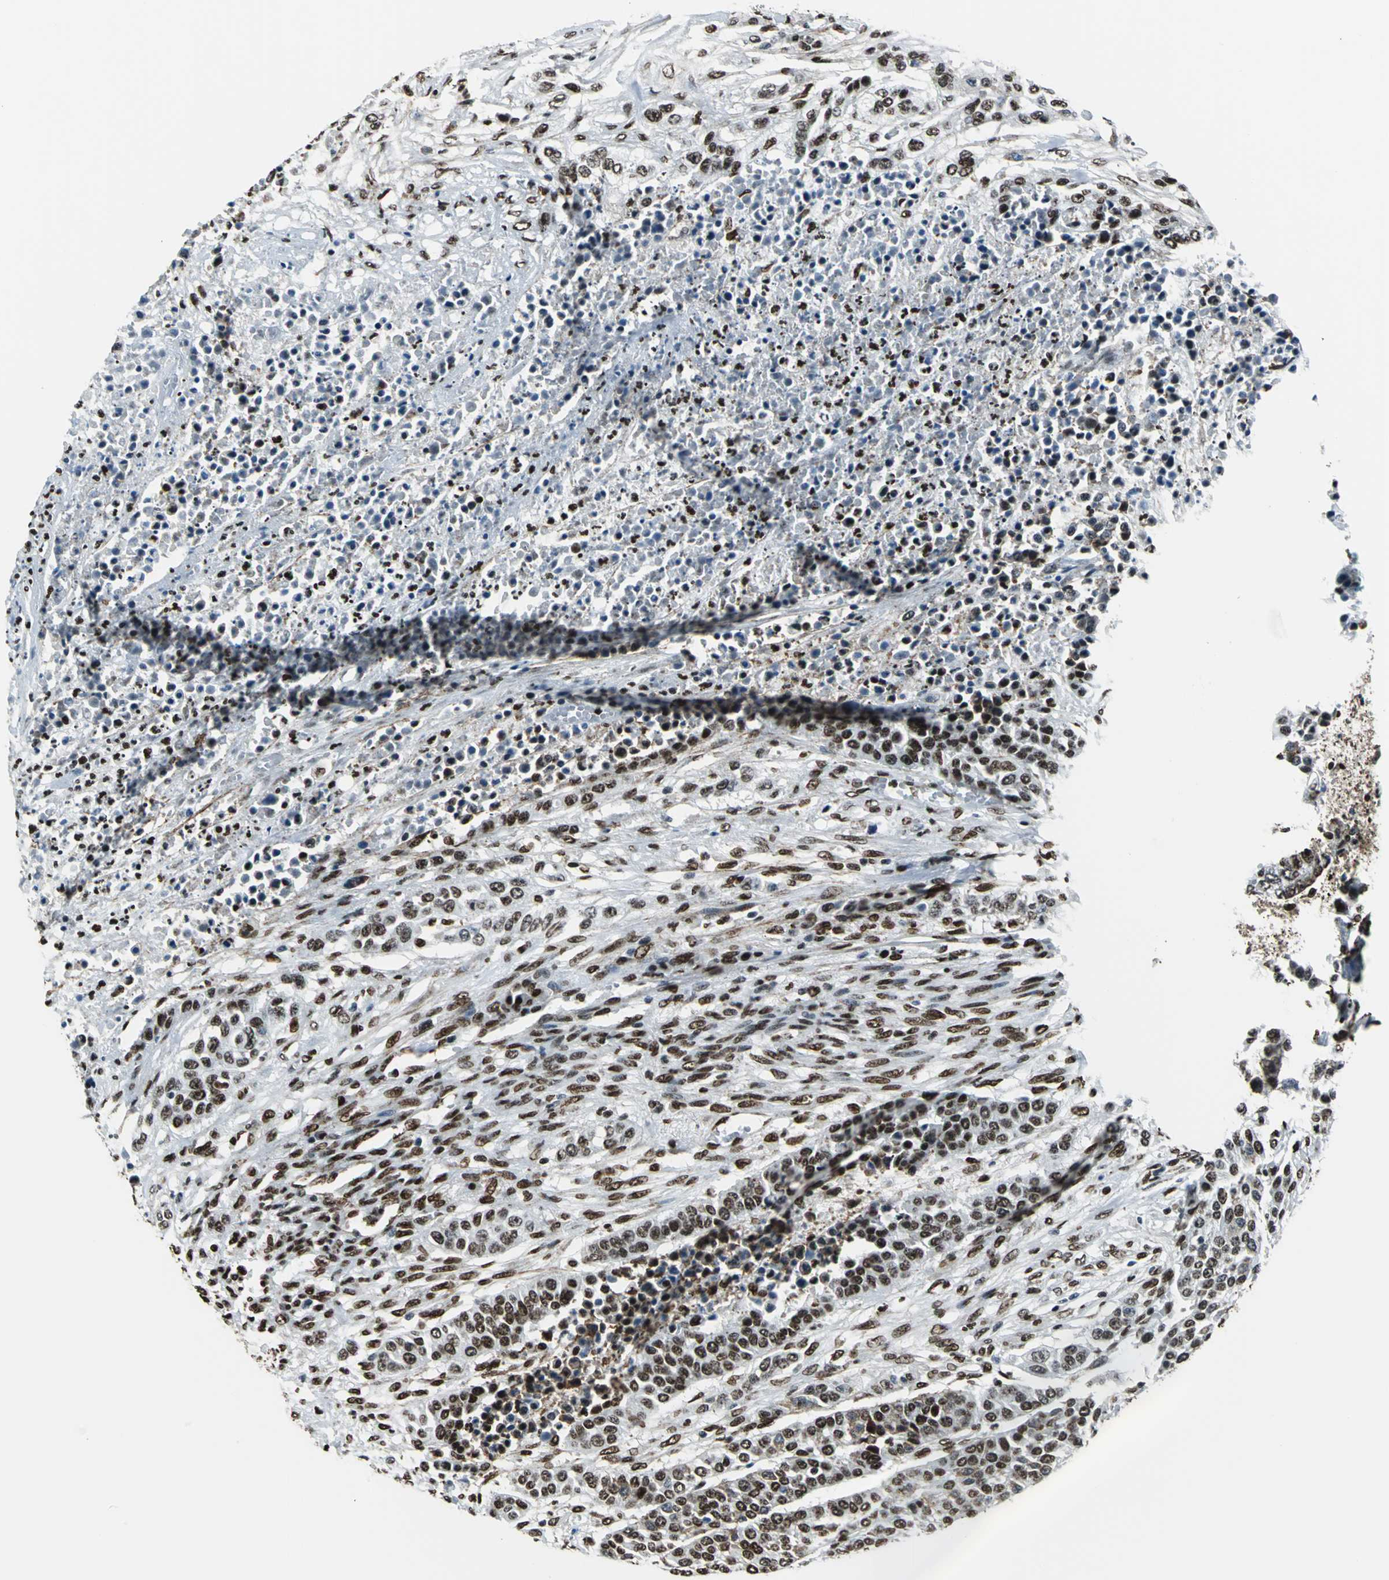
{"staining": {"intensity": "strong", "quantity": ">75%", "location": "nuclear"}, "tissue": "urothelial cancer", "cell_type": "Tumor cells", "image_type": "cancer", "snomed": [{"axis": "morphology", "description": "Urothelial carcinoma, High grade"}, {"axis": "topography", "description": "Urinary bladder"}], "caption": "Tumor cells reveal strong nuclear expression in approximately >75% of cells in urothelial carcinoma (high-grade). The staining is performed using DAB brown chromogen to label protein expression. The nuclei are counter-stained blue using hematoxylin.", "gene": "APEX1", "patient": {"sex": "male", "age": 74}}